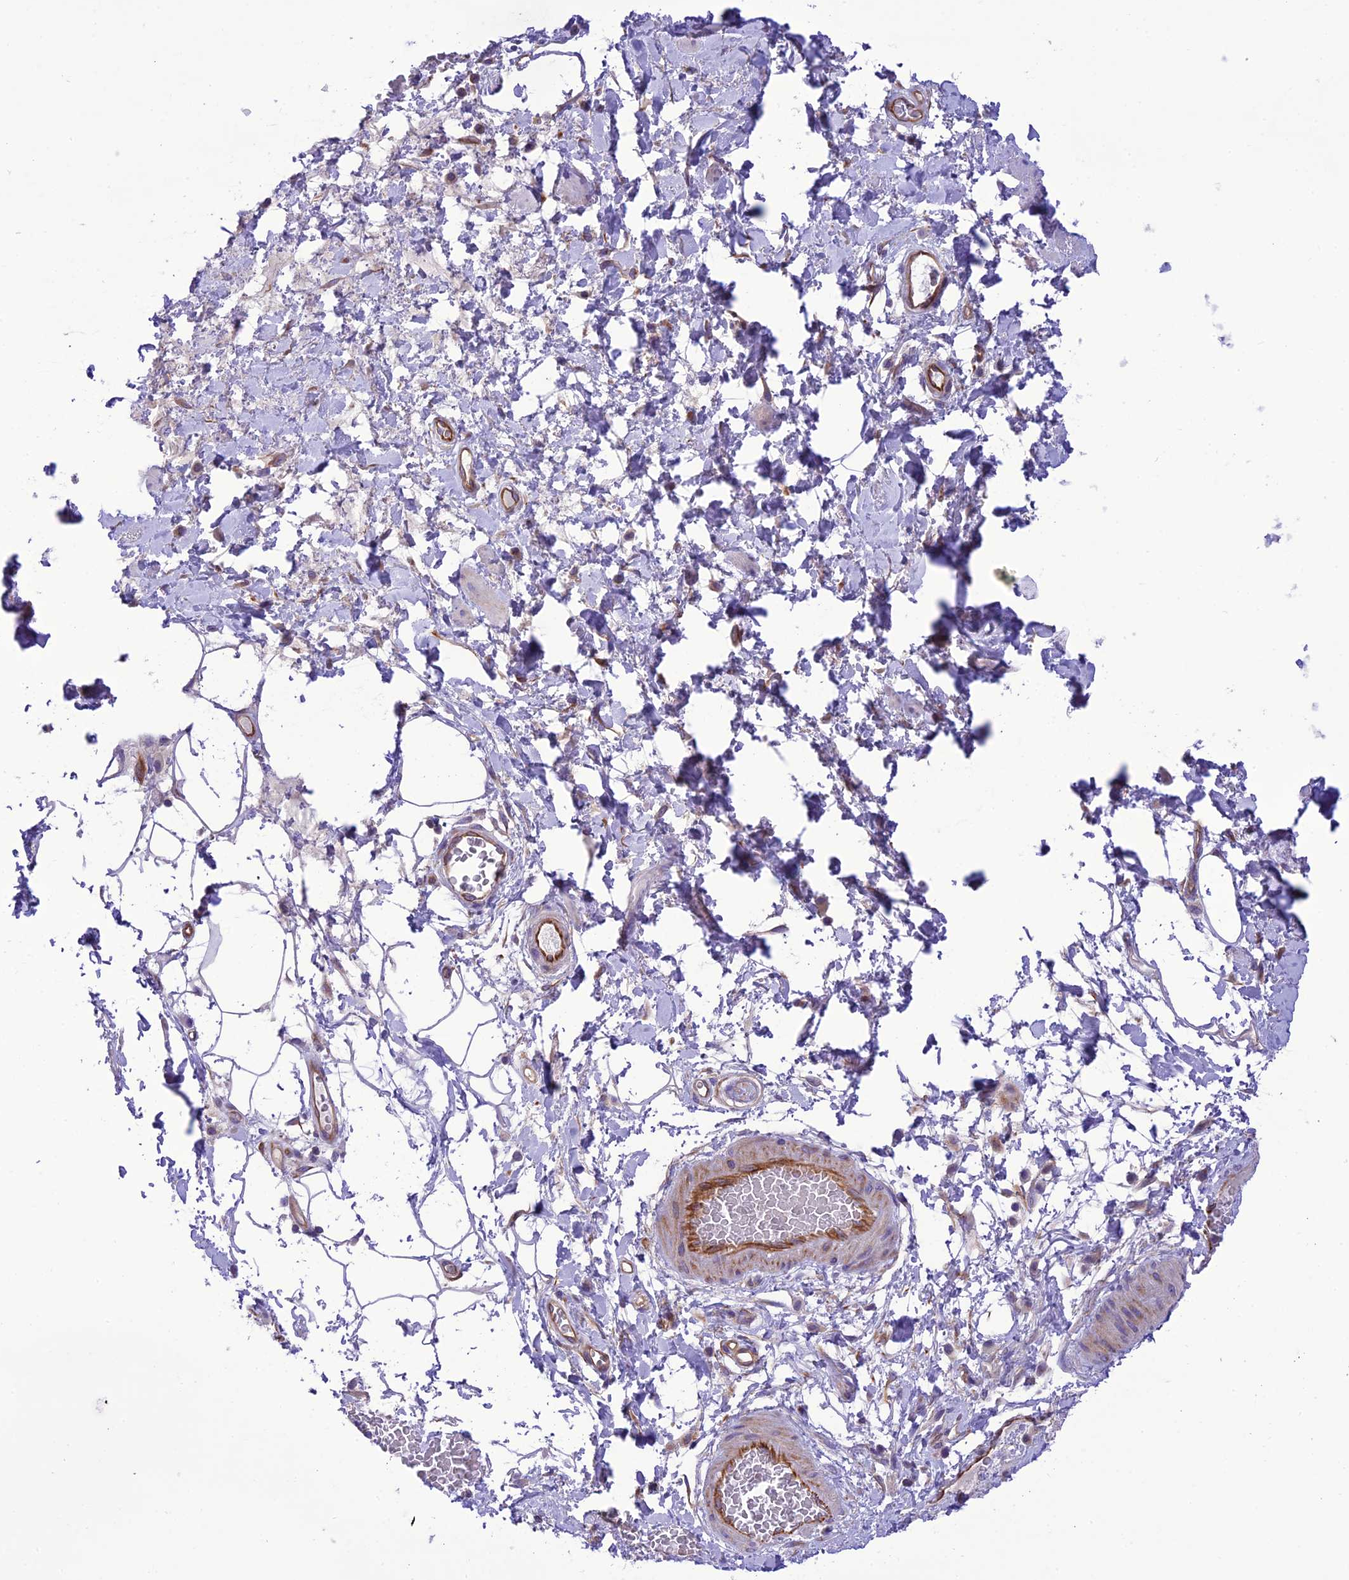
{"staining": {"intensity": "negative", "quantity": "none", "location": "none"}, "tissue": "adipose tissue", "cell_type": "Adipocytes", "image_type": "normal", "snomed": [{"axis": "morphology", "description": "Normal tissue, NOS"}, {"axis": "morphology", "description": "Adenocarcinoma, NOS"}, {"axis": "topography", "description": "Rectum"}, {"axis": "topography", "description": "Vagina"}, {"axis": "topography", "description": "Peripheral nerve tissue"}], "caption": "Immunohistochemistry photomicrograph of normal adipose tissue stained for a protein (brown), which exhibits no expression in adipocytes.", "gene": "PPFIA3", "patient": {"sex": "female", "age": 71}}